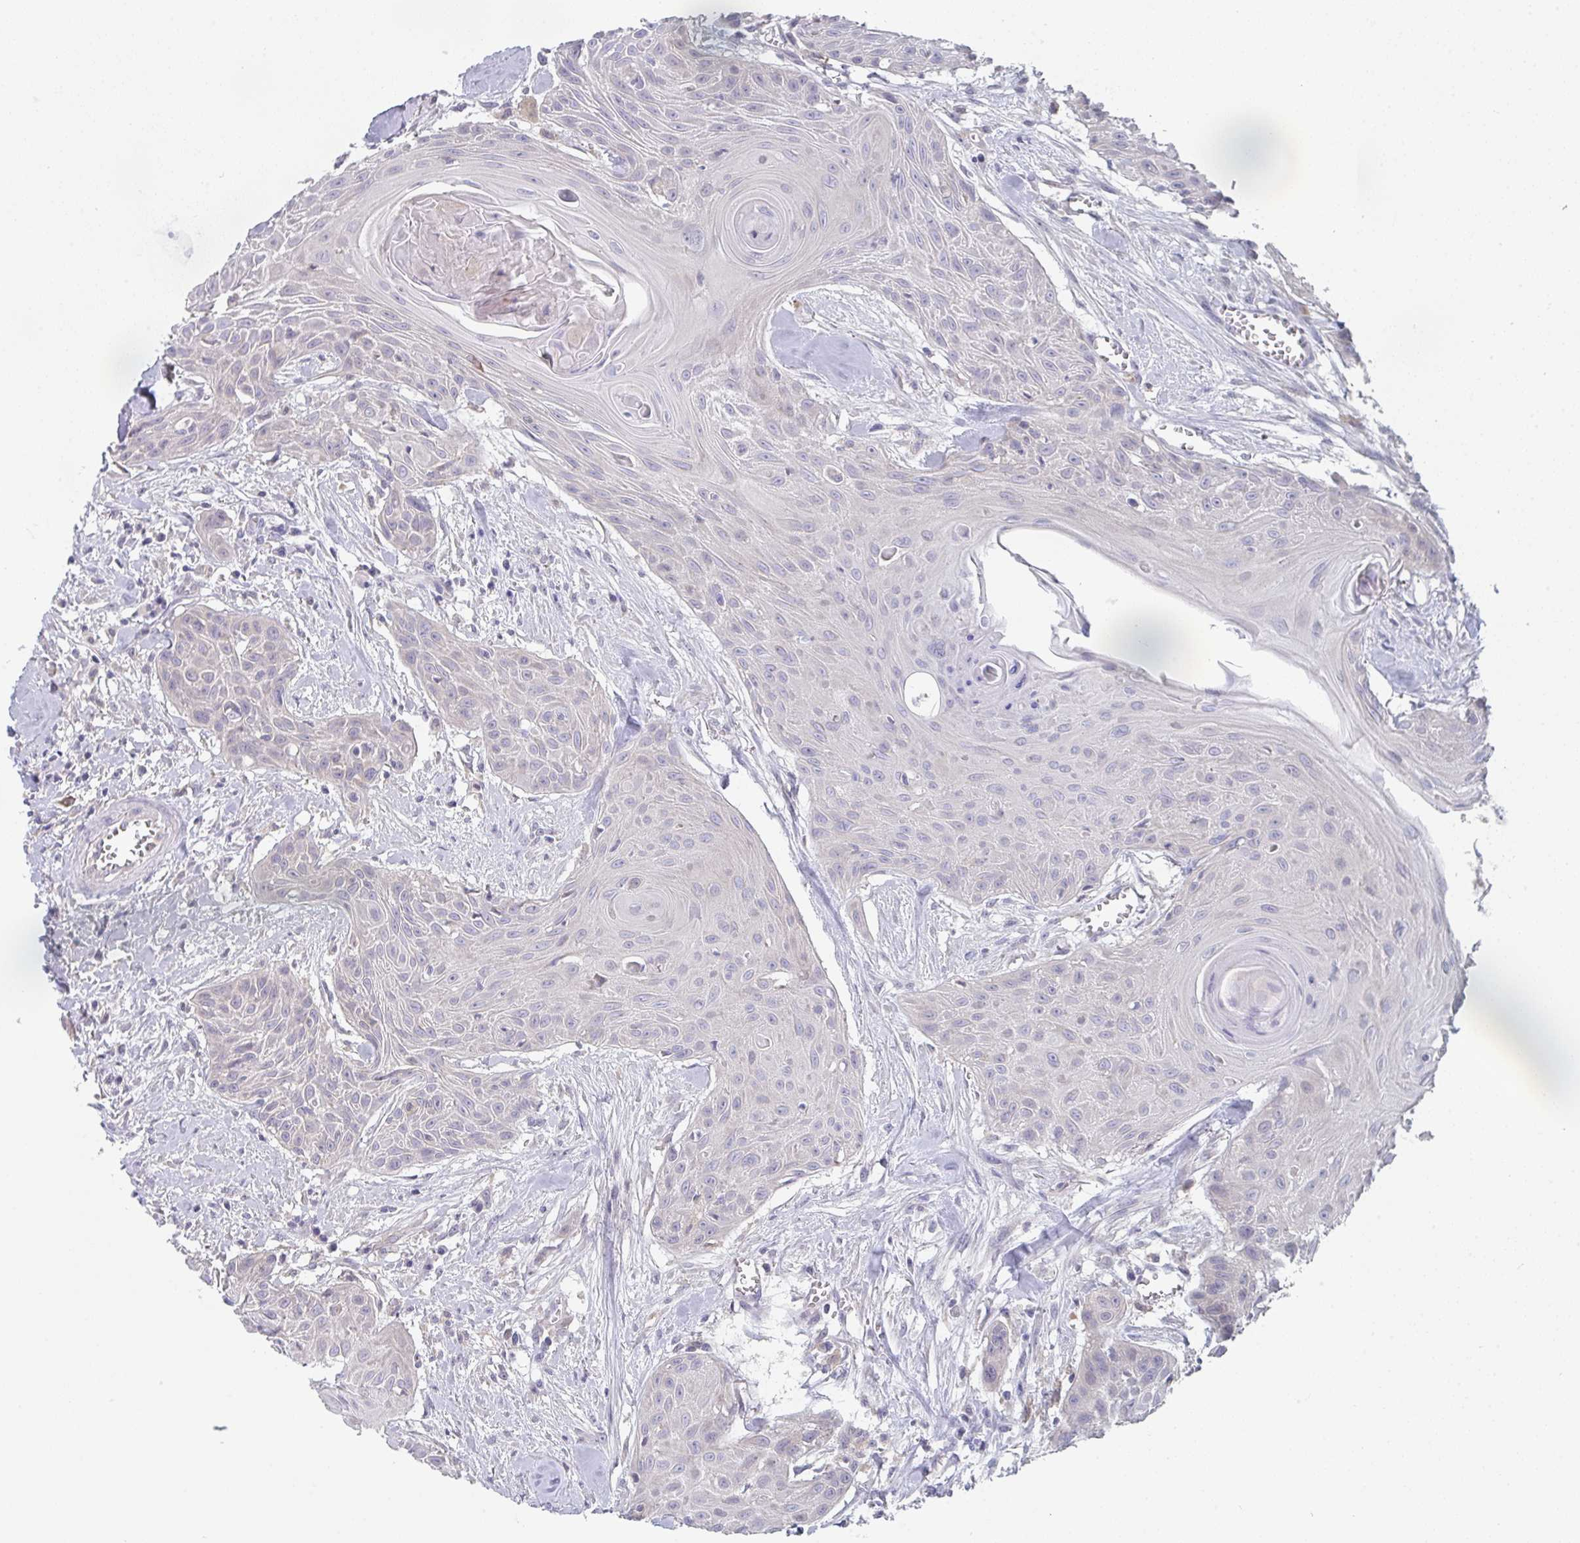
{"staining": {"intensity": "negative", "quantity": "none", "location": "none"}, "tissue": "head and neck cancer", "cell_type": "Tumor cells", "image_type": "cancer", "snomed": [{"axis": "morphology", "description": "Squamous cell carcinoma, NOS"}, {"axis": "topography", "description": "Lymph node"}, {"axis": "topography", "description": "Salivary gland"}, {"axis": "topography", "description": "Head-Neck"}], "caption": "IHC micrograph of human head and neck cancer stained for a protein (brown), which reveals no staining in tumor cells.", "gene": "PTPRD", "patient": {"sex": "female", "age": 74}}